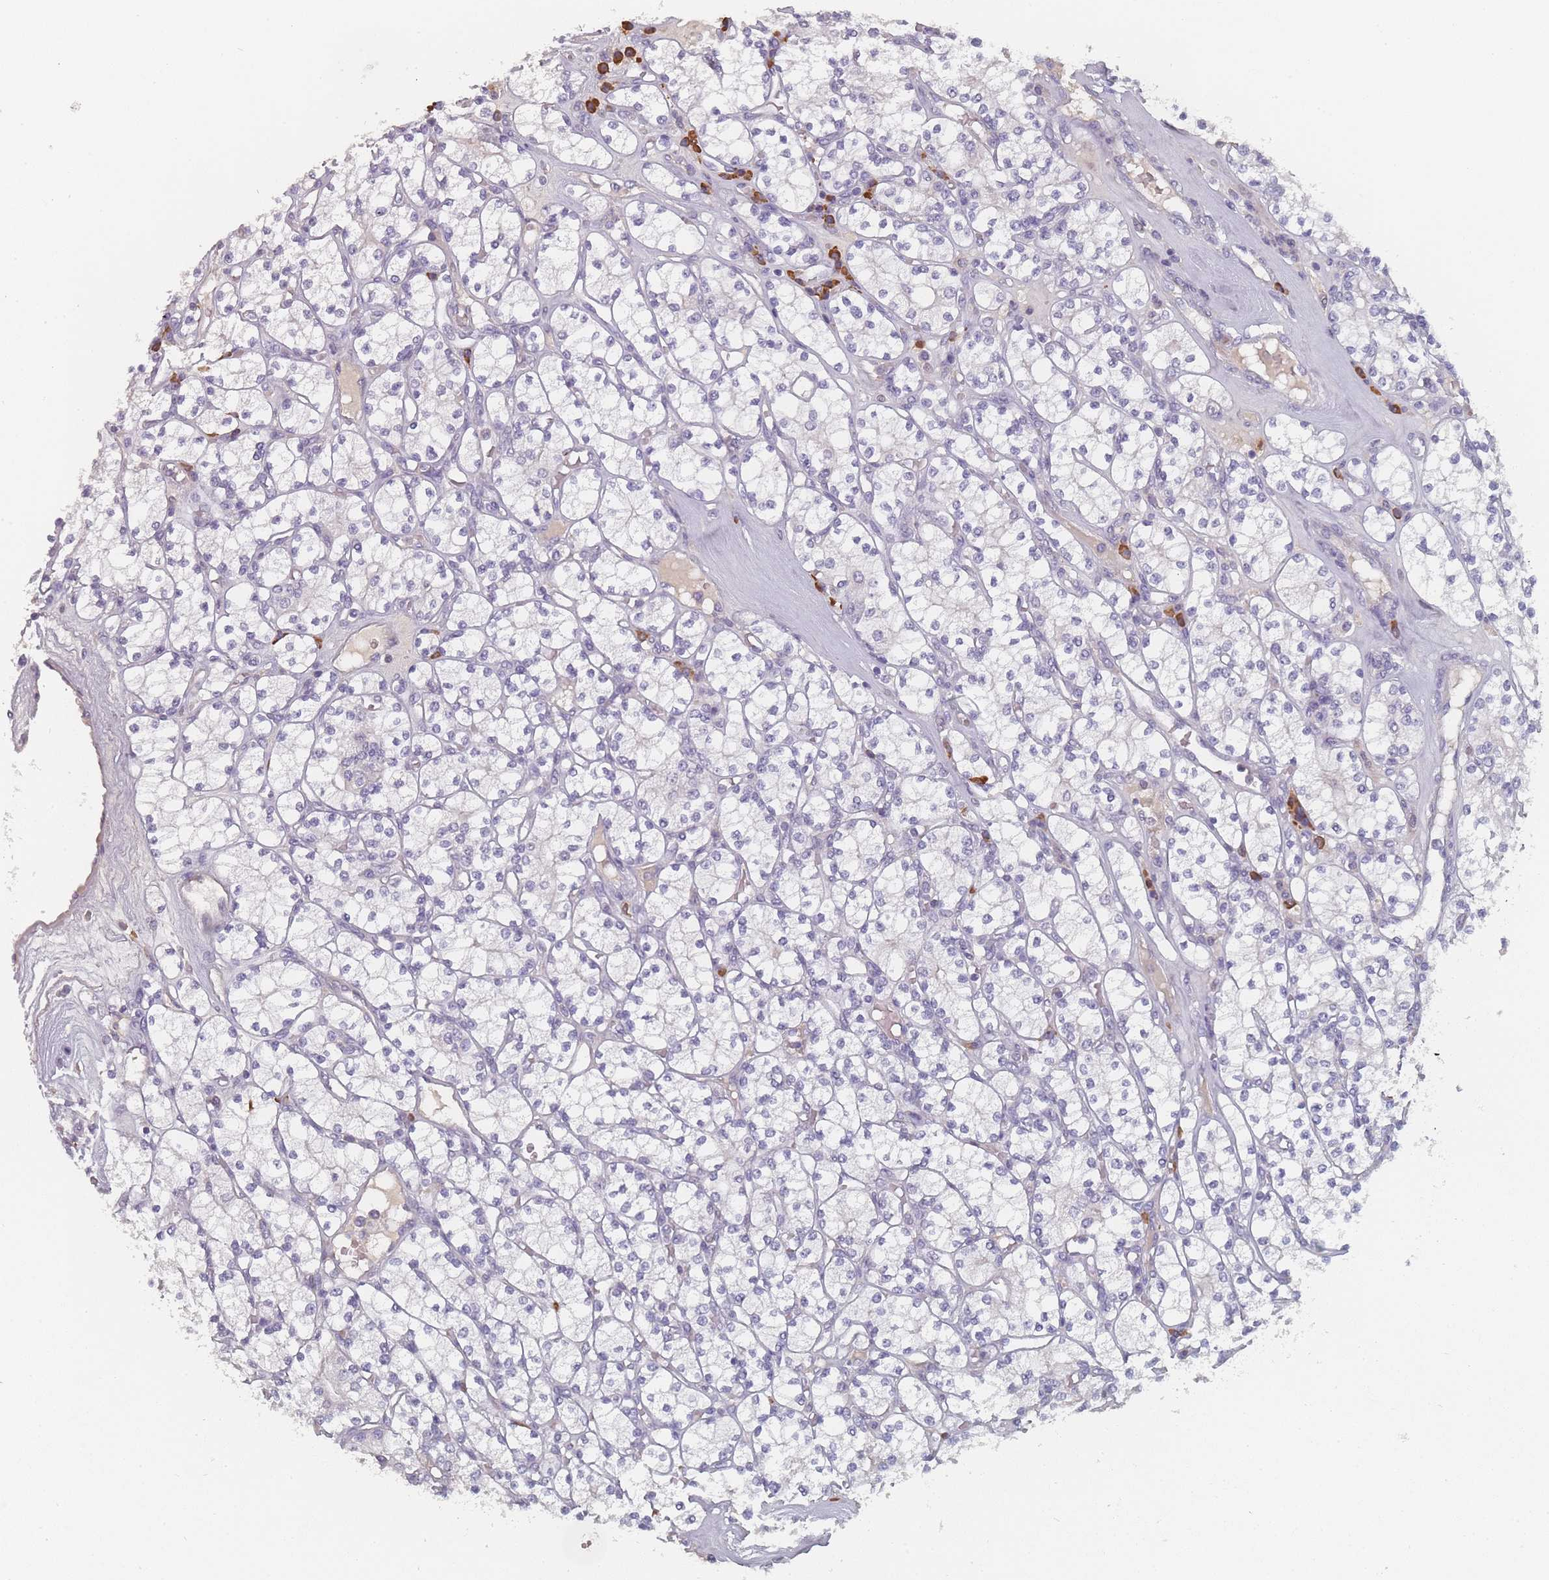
{"staining": {"intensity": "negative", "quantity": "none", "location": "none"}, "tissue": "renal cancer", "cell_type": "Tumor cells", "image_type": "cancer", "snomed": [{"axis": "morphology", "description": "Adenocarcinoma, NOS"}, {"axis": "topography", "description": "Kidney"}], "caption": "This micrograph is of renal adenocarcinoma stained with immunohistochemistry to label a protein in brown with the nuclei are counter-stained blue. There is no staining in tumor cells.", "gene": "SLC35E4", "patient": {"sex": "male", "age": 77}}